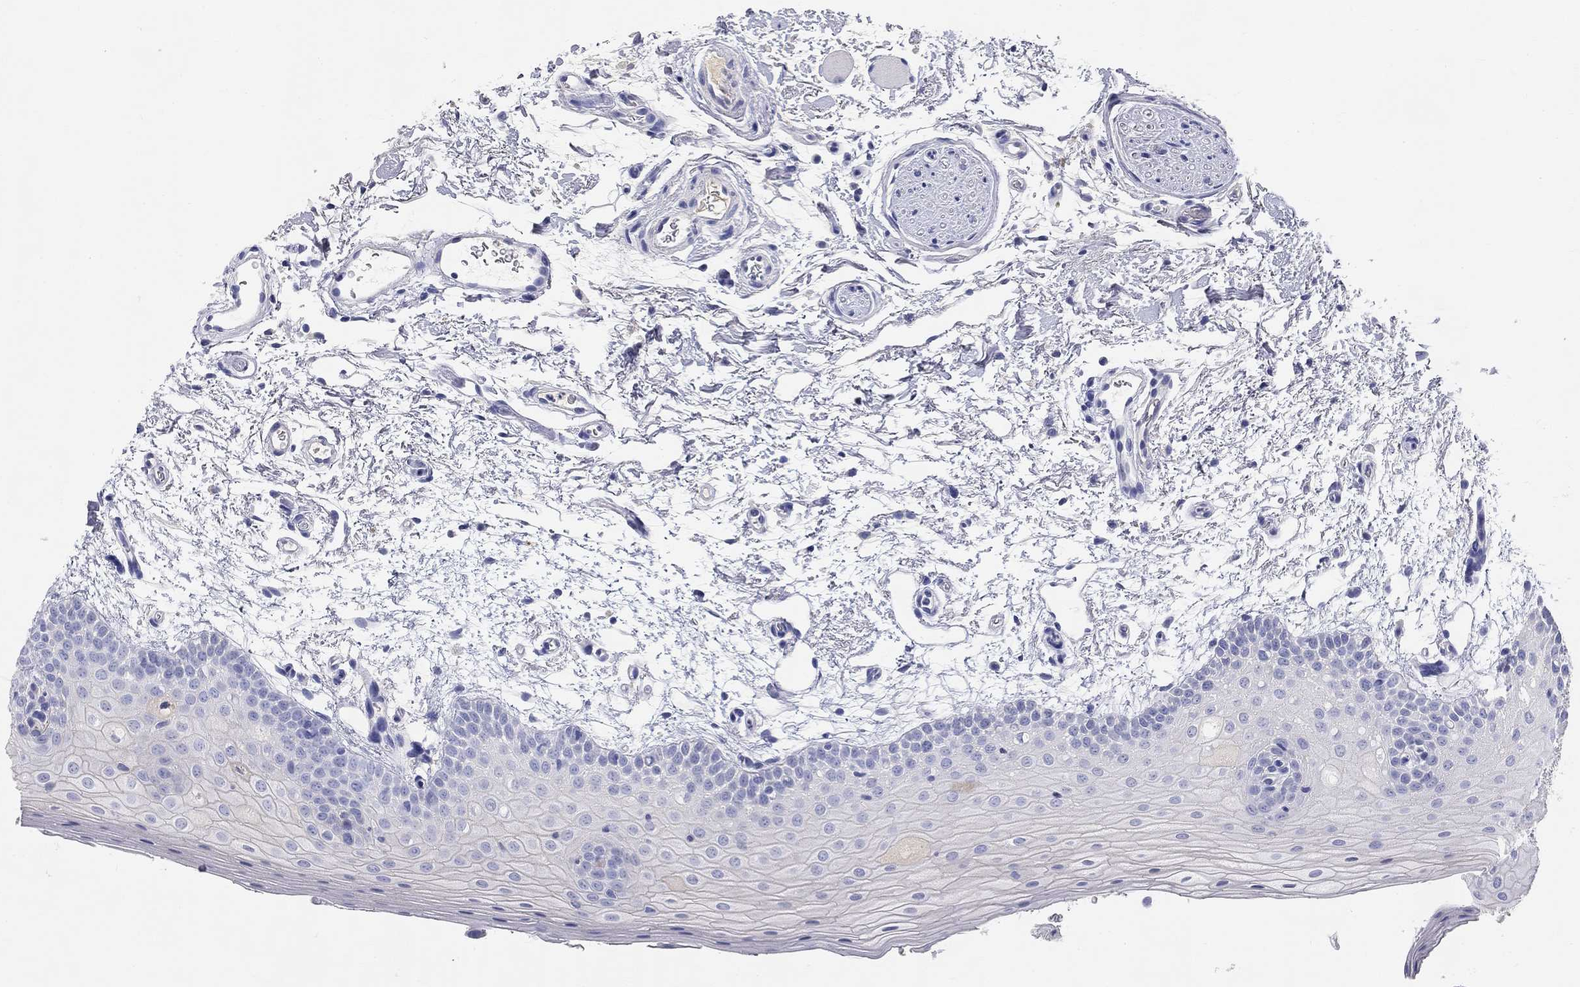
{"staining": {"intensity": "negative", "quantity": "none", "location": "none"}, "tissue": "oral mucosa", "cell_type": "Squamous epithelial cells", "image_type": "normal", "snomed": [{"axis": "morphology", "description": "Normal tissue, NOS"}, {"axis": "topography", "description": "Oral tissue"}, {"axis": "topography", "description": "Tounge, NOS"}], "caption": "Squamous epithelial cells show no significant expression in benign oral mucosa. Nuclei are stained in blue.", "gene": "PHOX2B", "patient": {"sex": "female", "age": 86}}